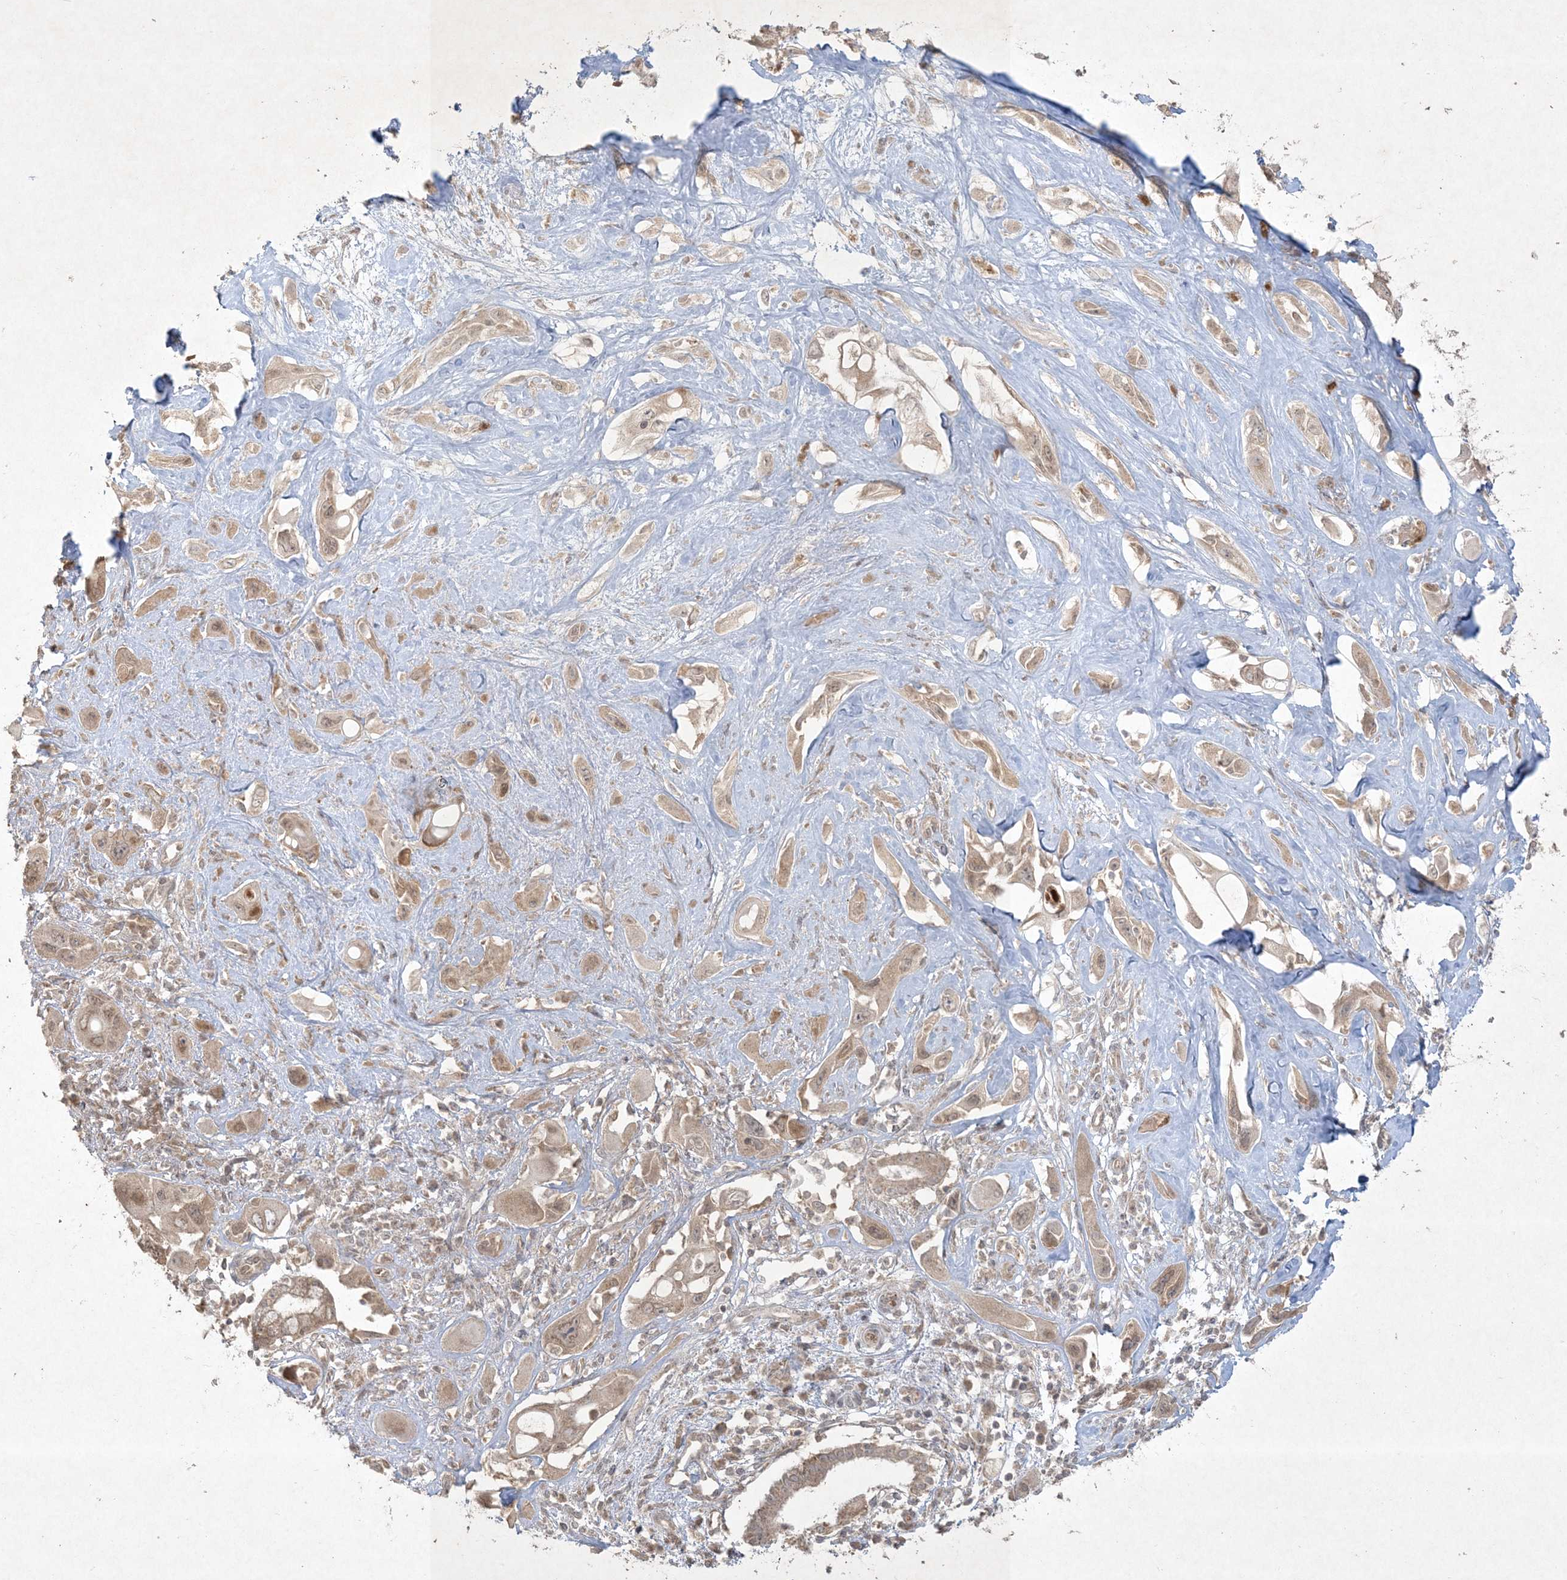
{"staining": {"intensity": "weak", "quantity": ">75%", "location": "cytoplasmic/membranous,nuclear"}, "tissue": "pancreatic cancer", "cell_type": "Tumor cells", "image_type": "cancer", "snomed": [{"axis": "morphology", "description": "Adenocarcinoma, NOS"}, {"axis": "topography", "description": "Pancreas"}], "caption": "DAB immunohistochemical staining of human pancreatic adenocarcinoma exhibits weak cytoplasmic/membranous and nuclear protein expression in about >75% of tumor cells. (Brightfield microscopy of DAB IHC at high magnification).", "gene": "NRBP2", "patient": {"sex": "male", "age": 68}}